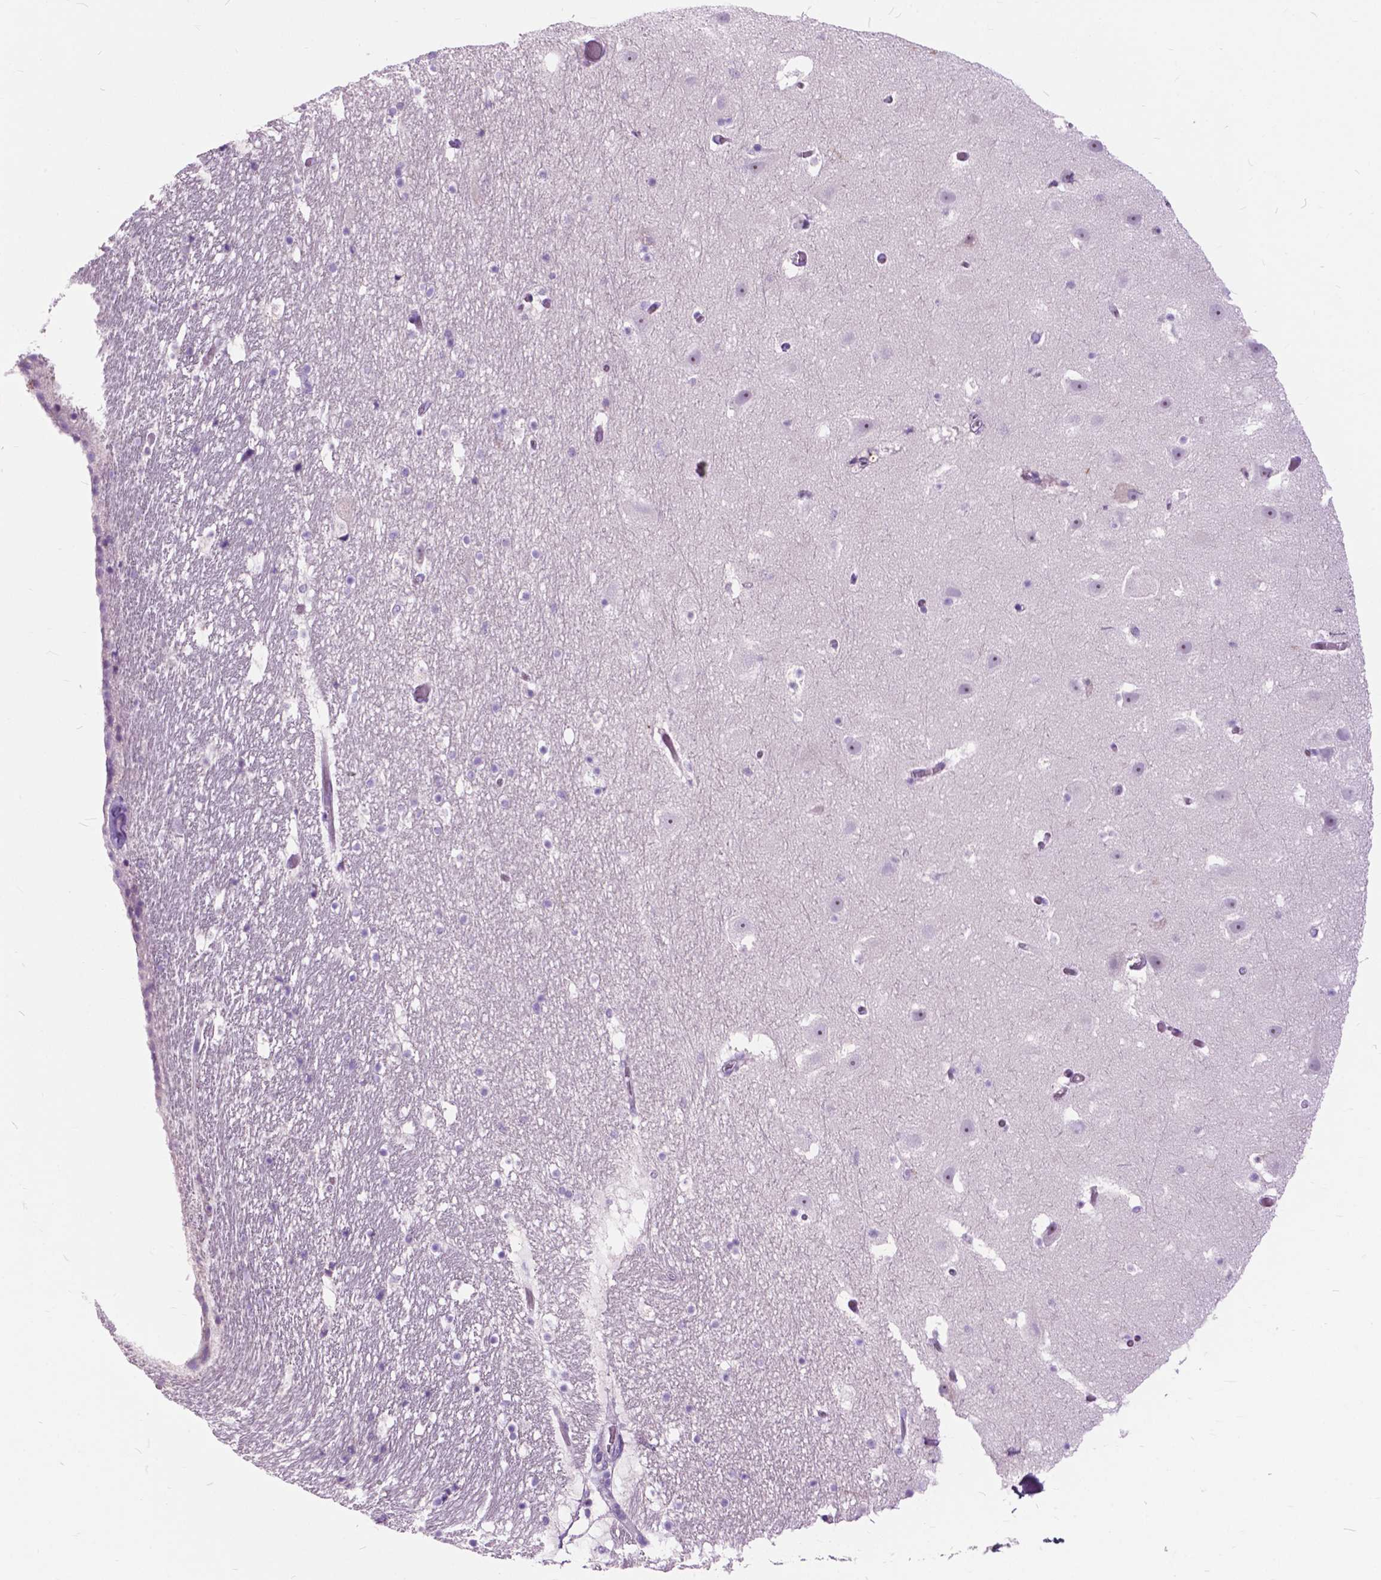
{"staining": {"intensity": "negative", "quantity": "none", "location": "none"}, "tissue": "hippocampus", "cell_type": "Glial cells", "image_type": "normal", "snomed": [{"axis": "morphology", "description": "Normal tissue, NOS"}, {"axis": "topography", "description": "Hippocampus"}], "caption": "Immunohistochemical staining of benign hippocampus shows no significant staining in glial cells.", "gene": "PRR35", "patient": {"sex": "male", "age": 26}}